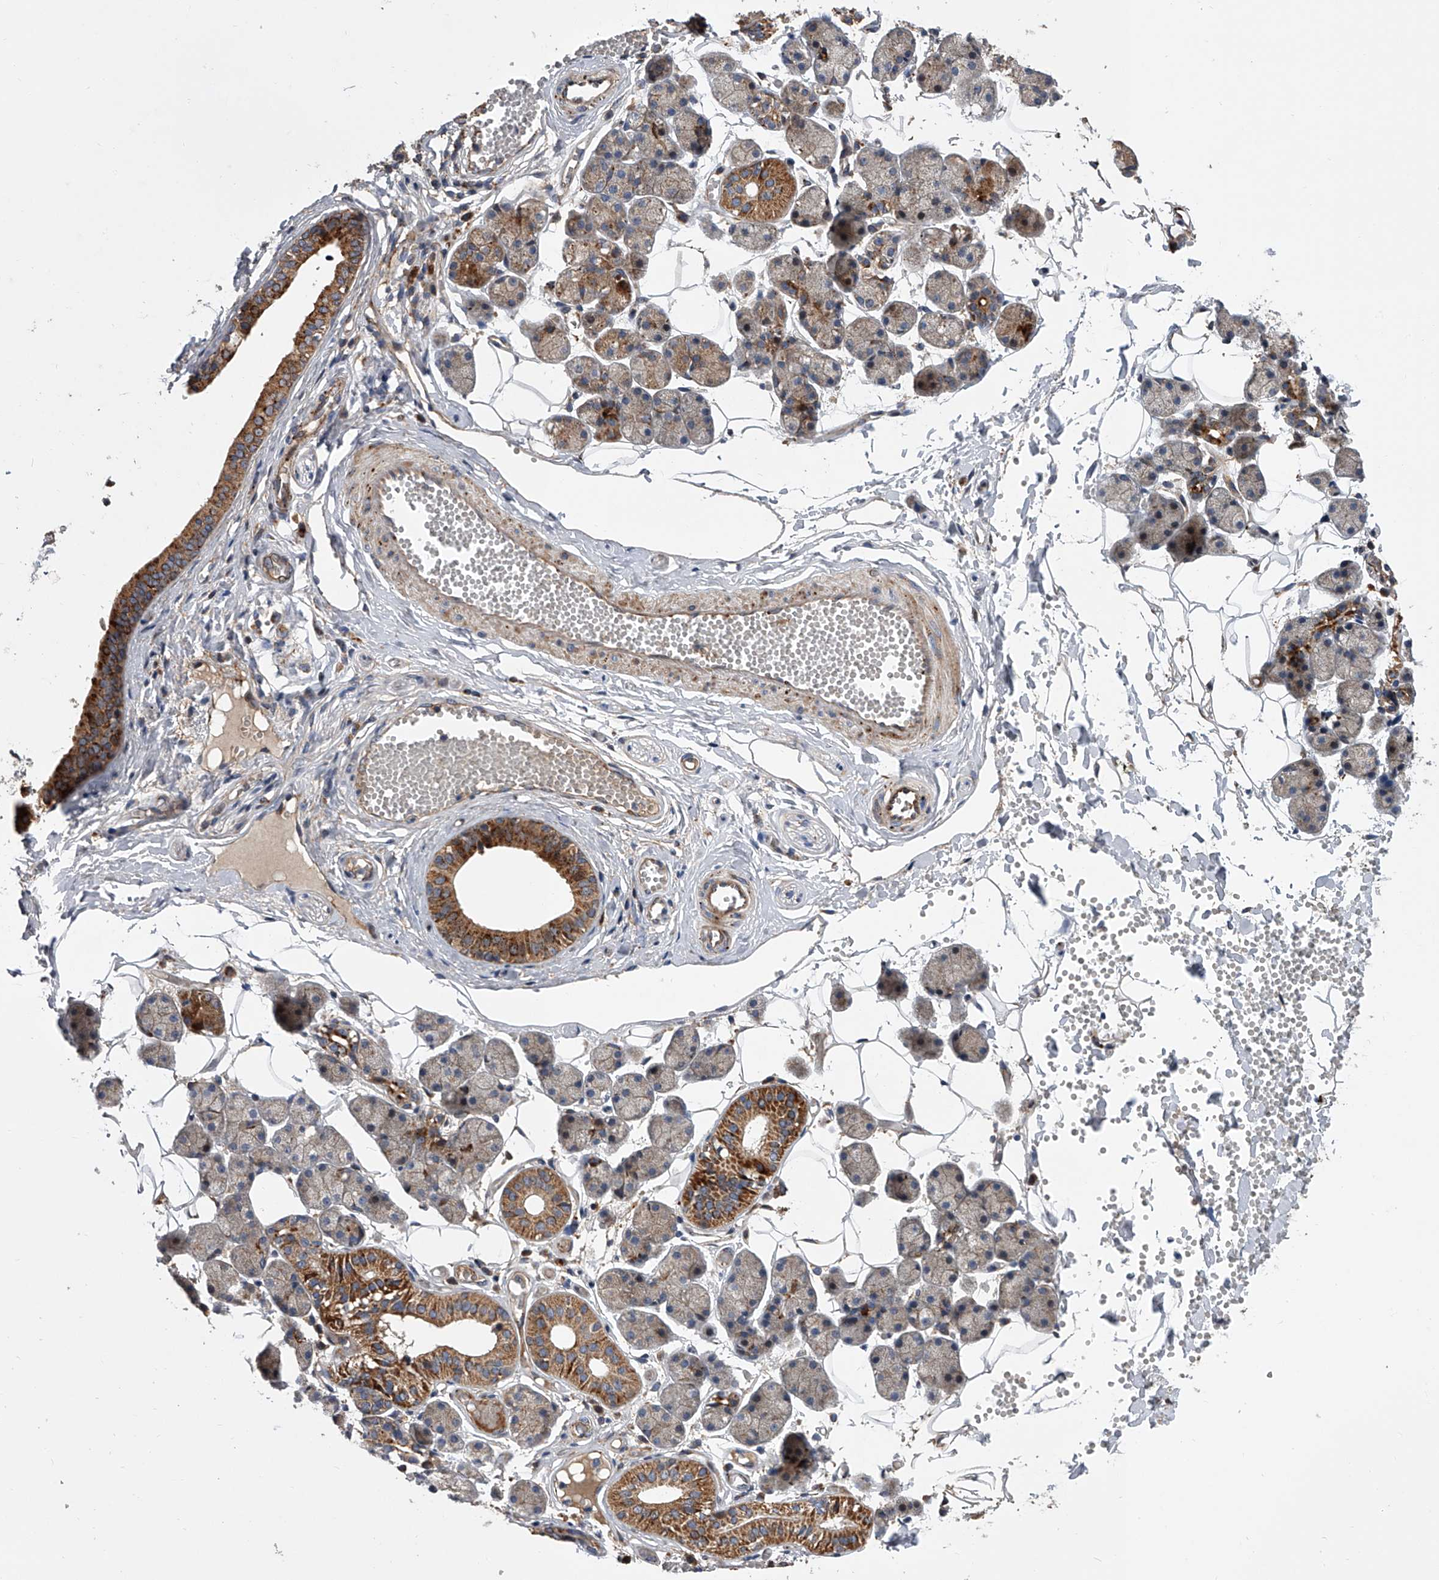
{"staining": {"intensity": "strong", "quantity": "25%-75%", "location": "cytoplasmic/membranous"}, "tissue": "salivary gland", "cell_type": "Glandular cells", "image_type": "normal", "snomed": [{"axis": "morphology", "description": "Normal tissue, NOS"}, {"axis": "topography", "description": "Salivary gland"}], "caption": "The immunohistochemical stain labels strong cytoplasmic/membranous positivity in glandular cells of benign salivary gland.", "gene": "USP47", "patient": {"sex": "female", "age": 33}}